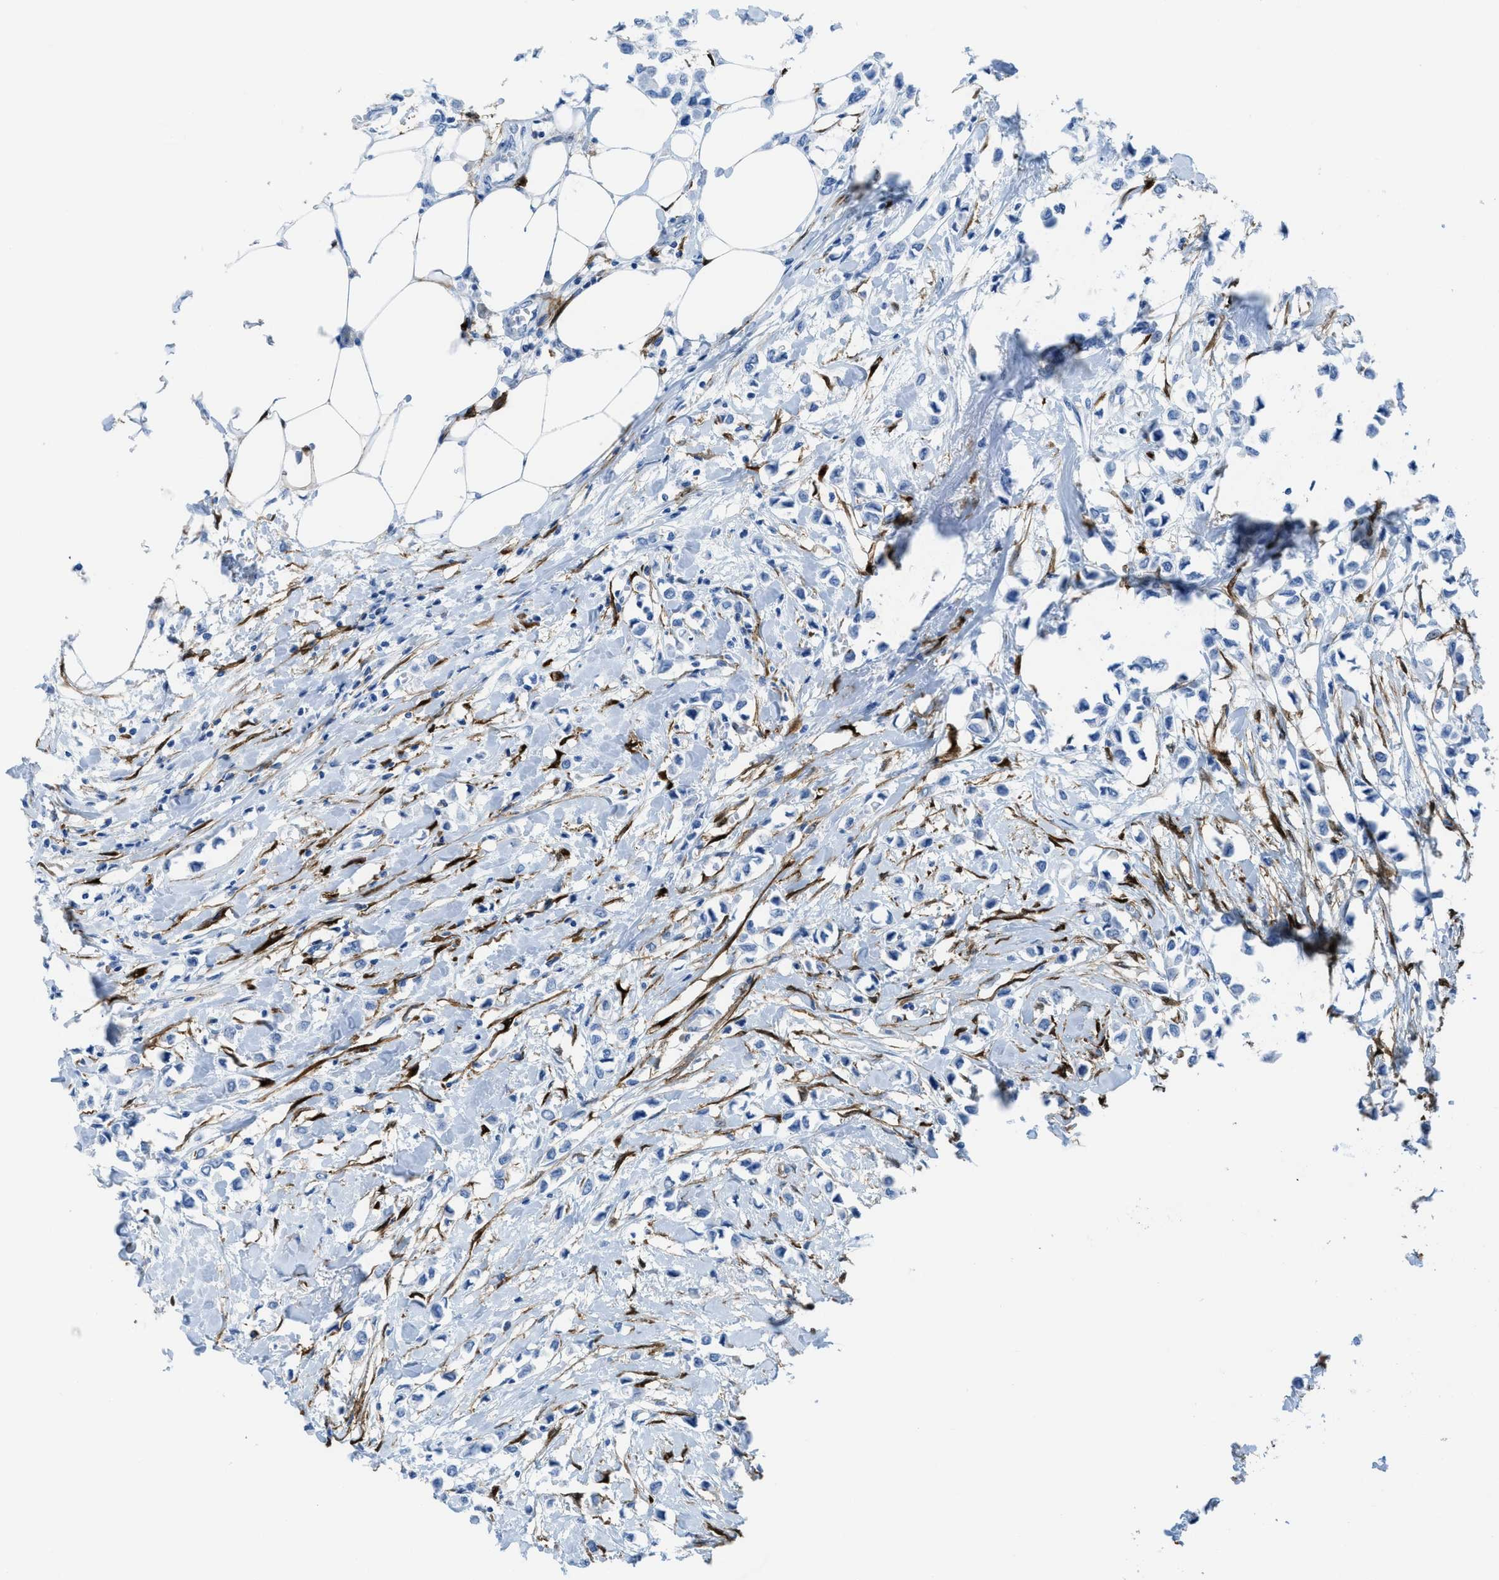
{"staining": {"intensity": "negative", "quantity": "none", "location": "none"}, "tissue": "breast cancer", "cell_type": "Tumor cells", "image_type": "cancer", "snomed": [{"axis": "morphology", "description": "Lobular carcinoma"}, {"axis": "topography", "description": "Breast"}], "caption": "Breast cancer stained for a protein using immunohistochemistry exhibits no positivity tumor cells.", "gene": "CDKN2A", "patient": {"sex": "female", "age": 51}}